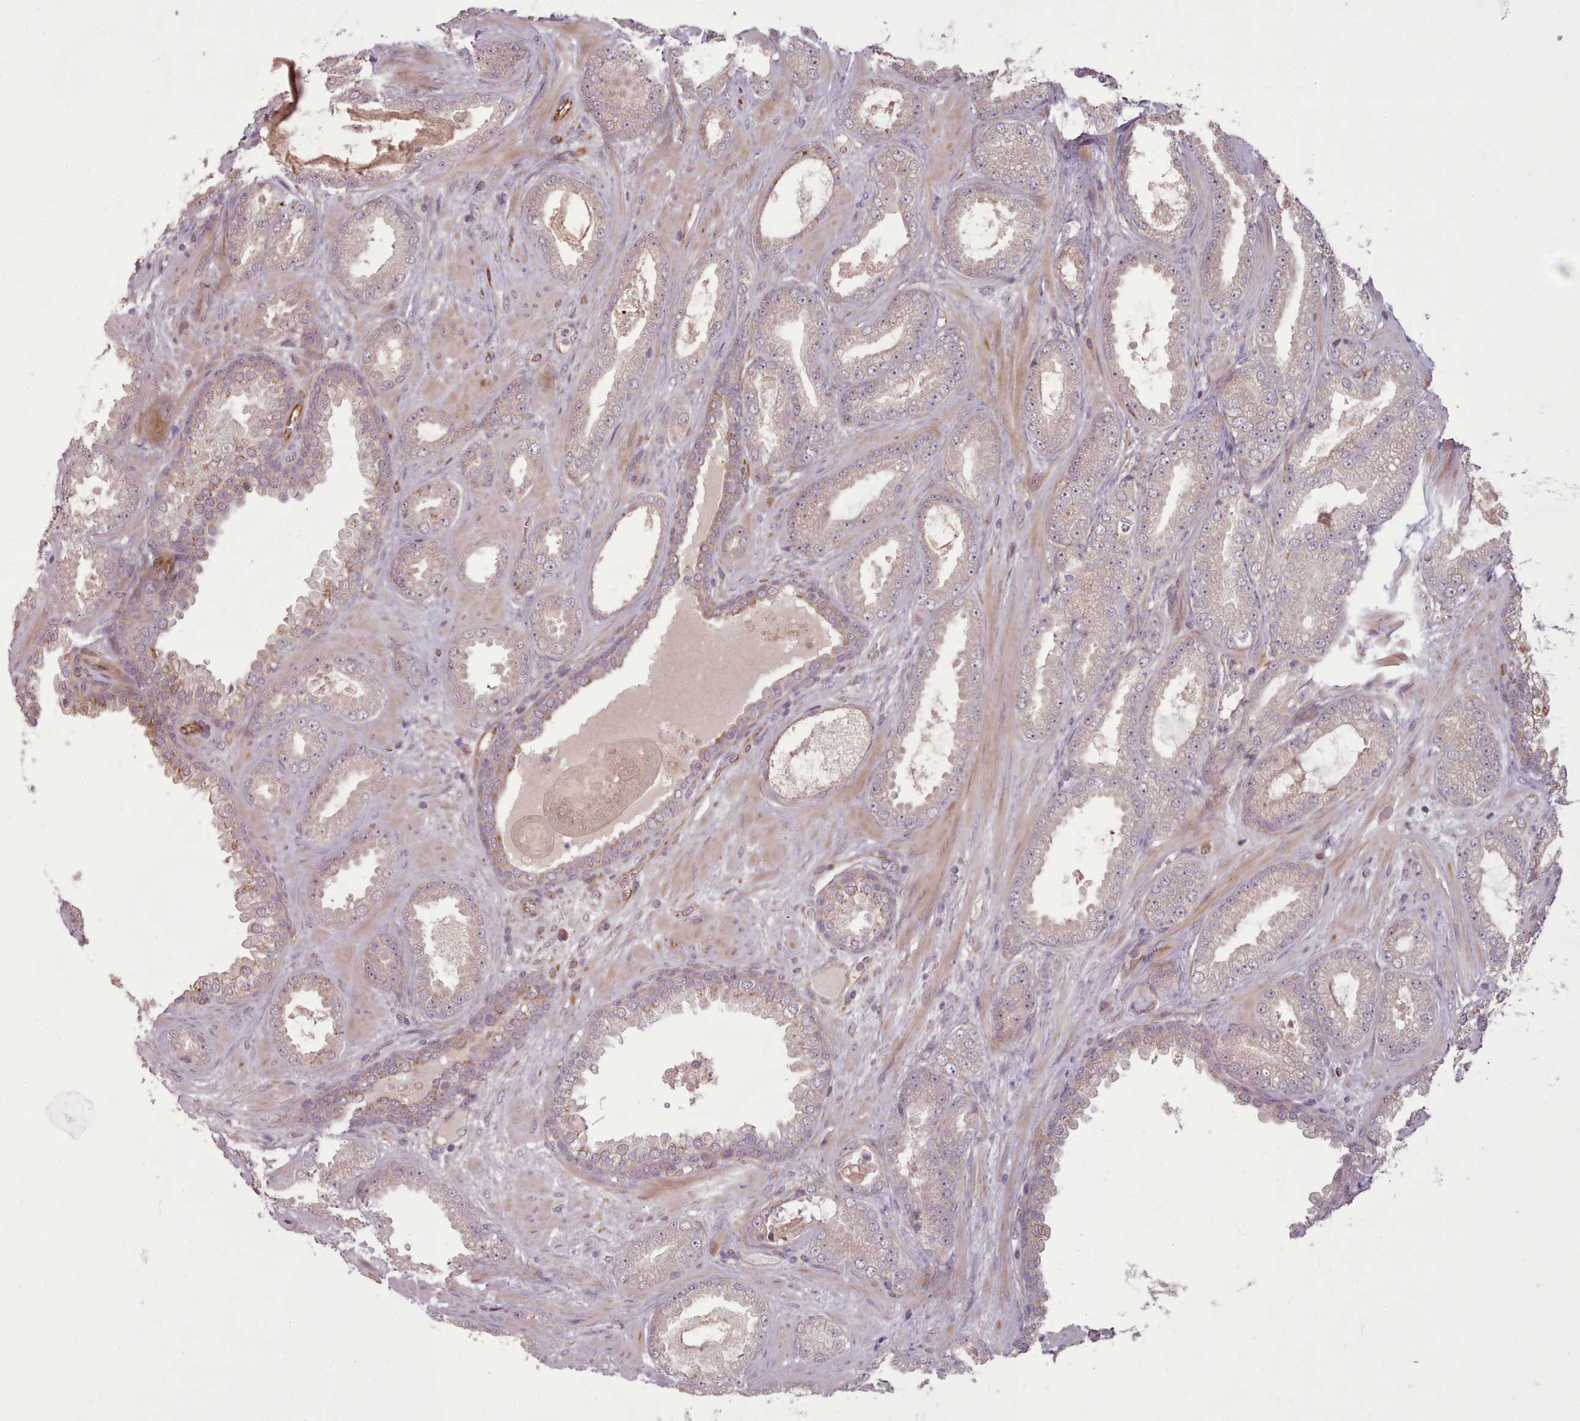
{"staining": {"intensity": "weak", "quantity": ">75%", "location": "cytoplasmic/membranous"}, "tissue": "prostate cancer", "cell_type": "Tumor cells", "image_type": "cancer", "snomed": [{"axis": "morphology", "description": "Adenocarcinoma, Low grade"}, {"axis": "topography", "description": "Prostate"}], "caption": "Immunohistochemistry photomicrograph of neoplastic tissue: prostate cancer (low-grade adenocarcinoma) stained using immunohistochemistry (IHC) shows low levels of weak protein expression localized specifically in the cytoplasmic/membranous of tumor cells, appearing as a cytoplasmic/membranous brown color.", "gene": "GBGT1", "patient": {"sex": "male", "age": 57}}